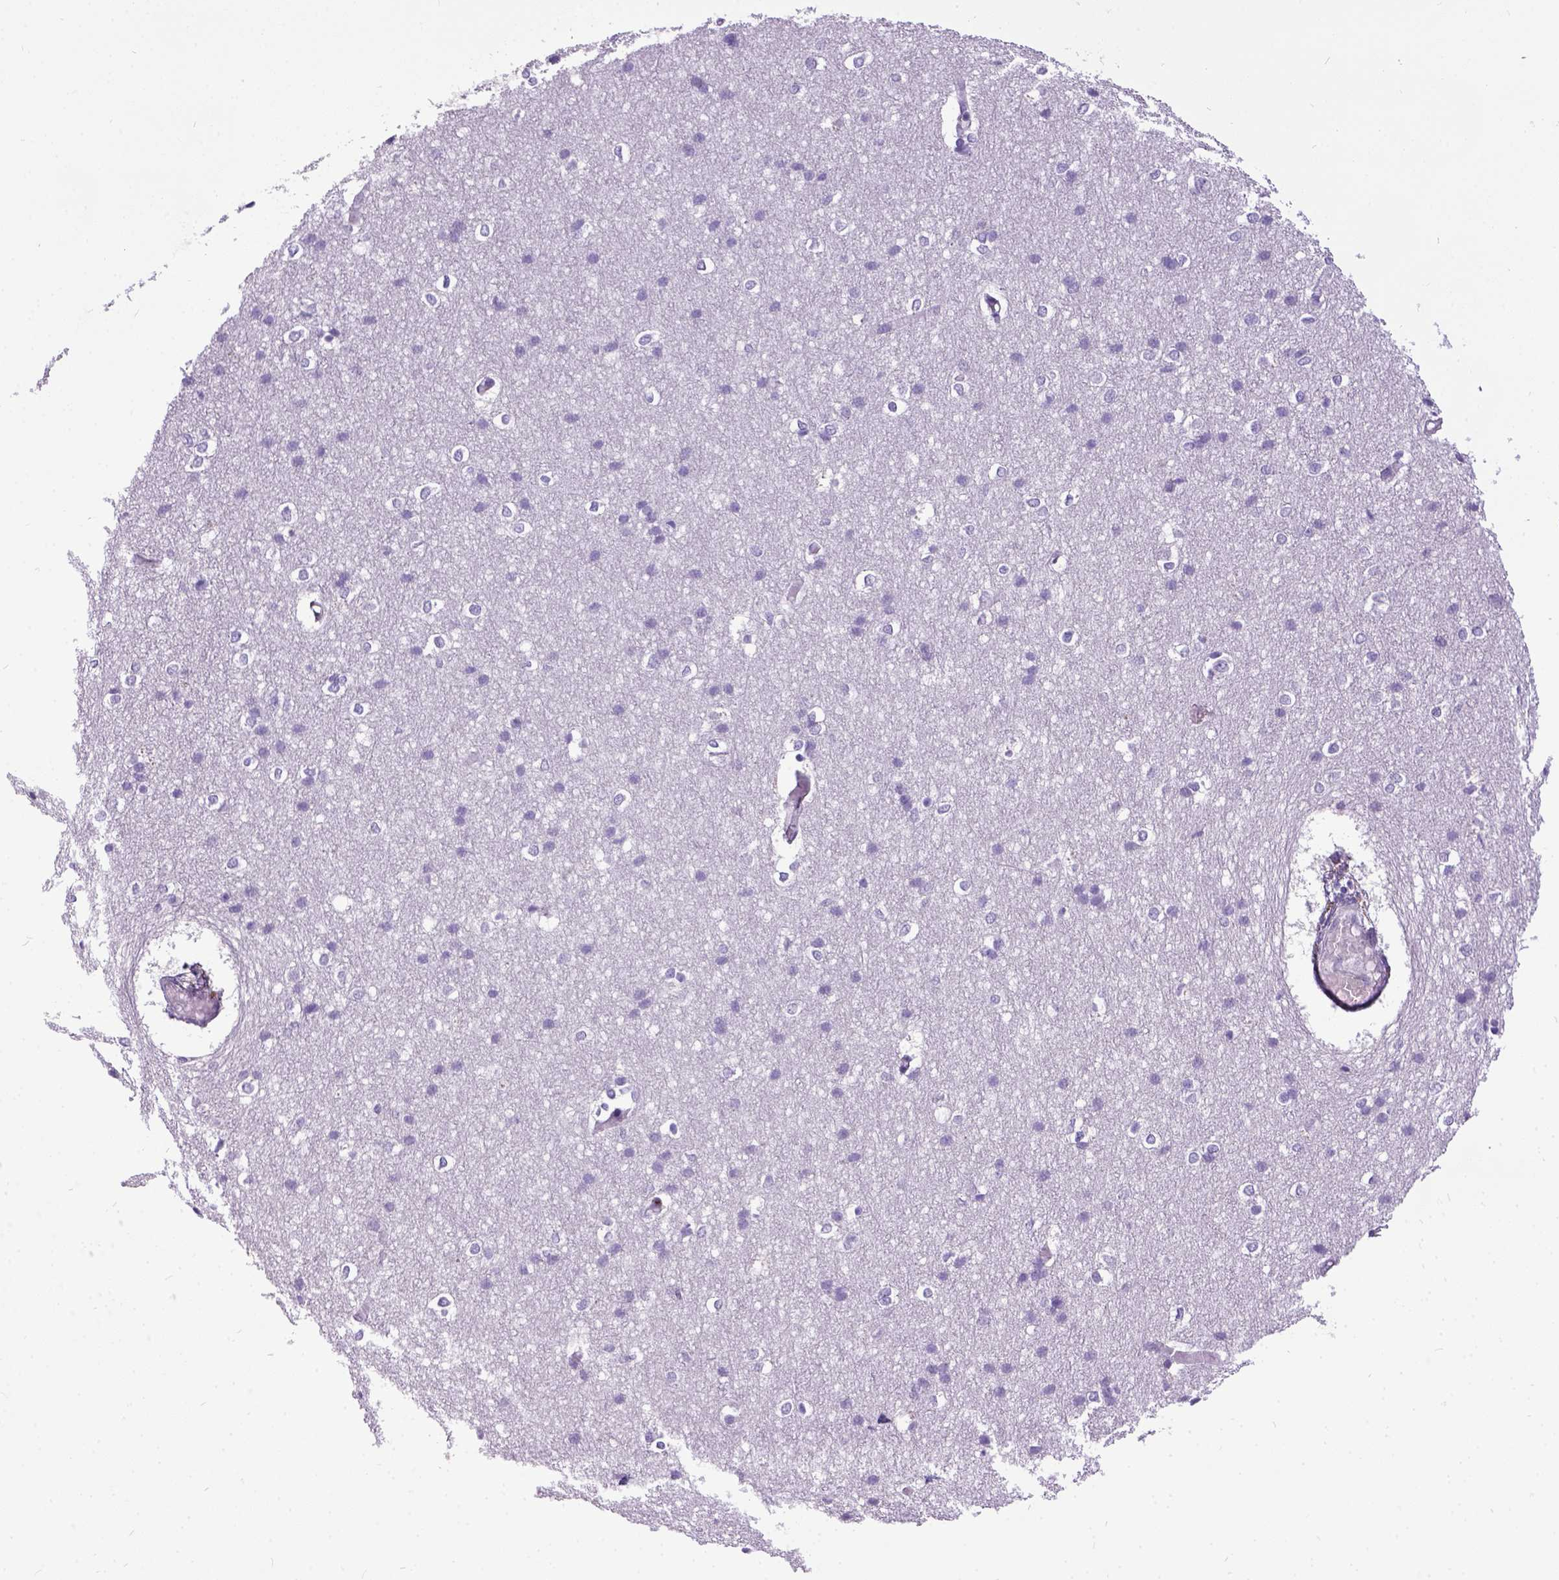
{"staining": {"intensity": "negative", "quantity": "none", "location": "none"}, "tissue": "cerebral cortex", "cell_type": "Endothelial cells", "image_type": "normal", "snomed": [{"axis": "morphology", "description": "Normal tissue, NOS"}, {"axis": "topography", "description": "Cerebral cortex"}], "caption": "Immunohistochemistry image of normal cerebral cortex stained for a protein (brown), which demonstrates no staining in endothelial cells. The staining was performed using DAB to visualize the protein expression in brown, while the nuclei were stained in blue with hematoxylin (Magnification: 20x).", "gene": "IGF2", "patient": {"sex": "male", "age": 37}}